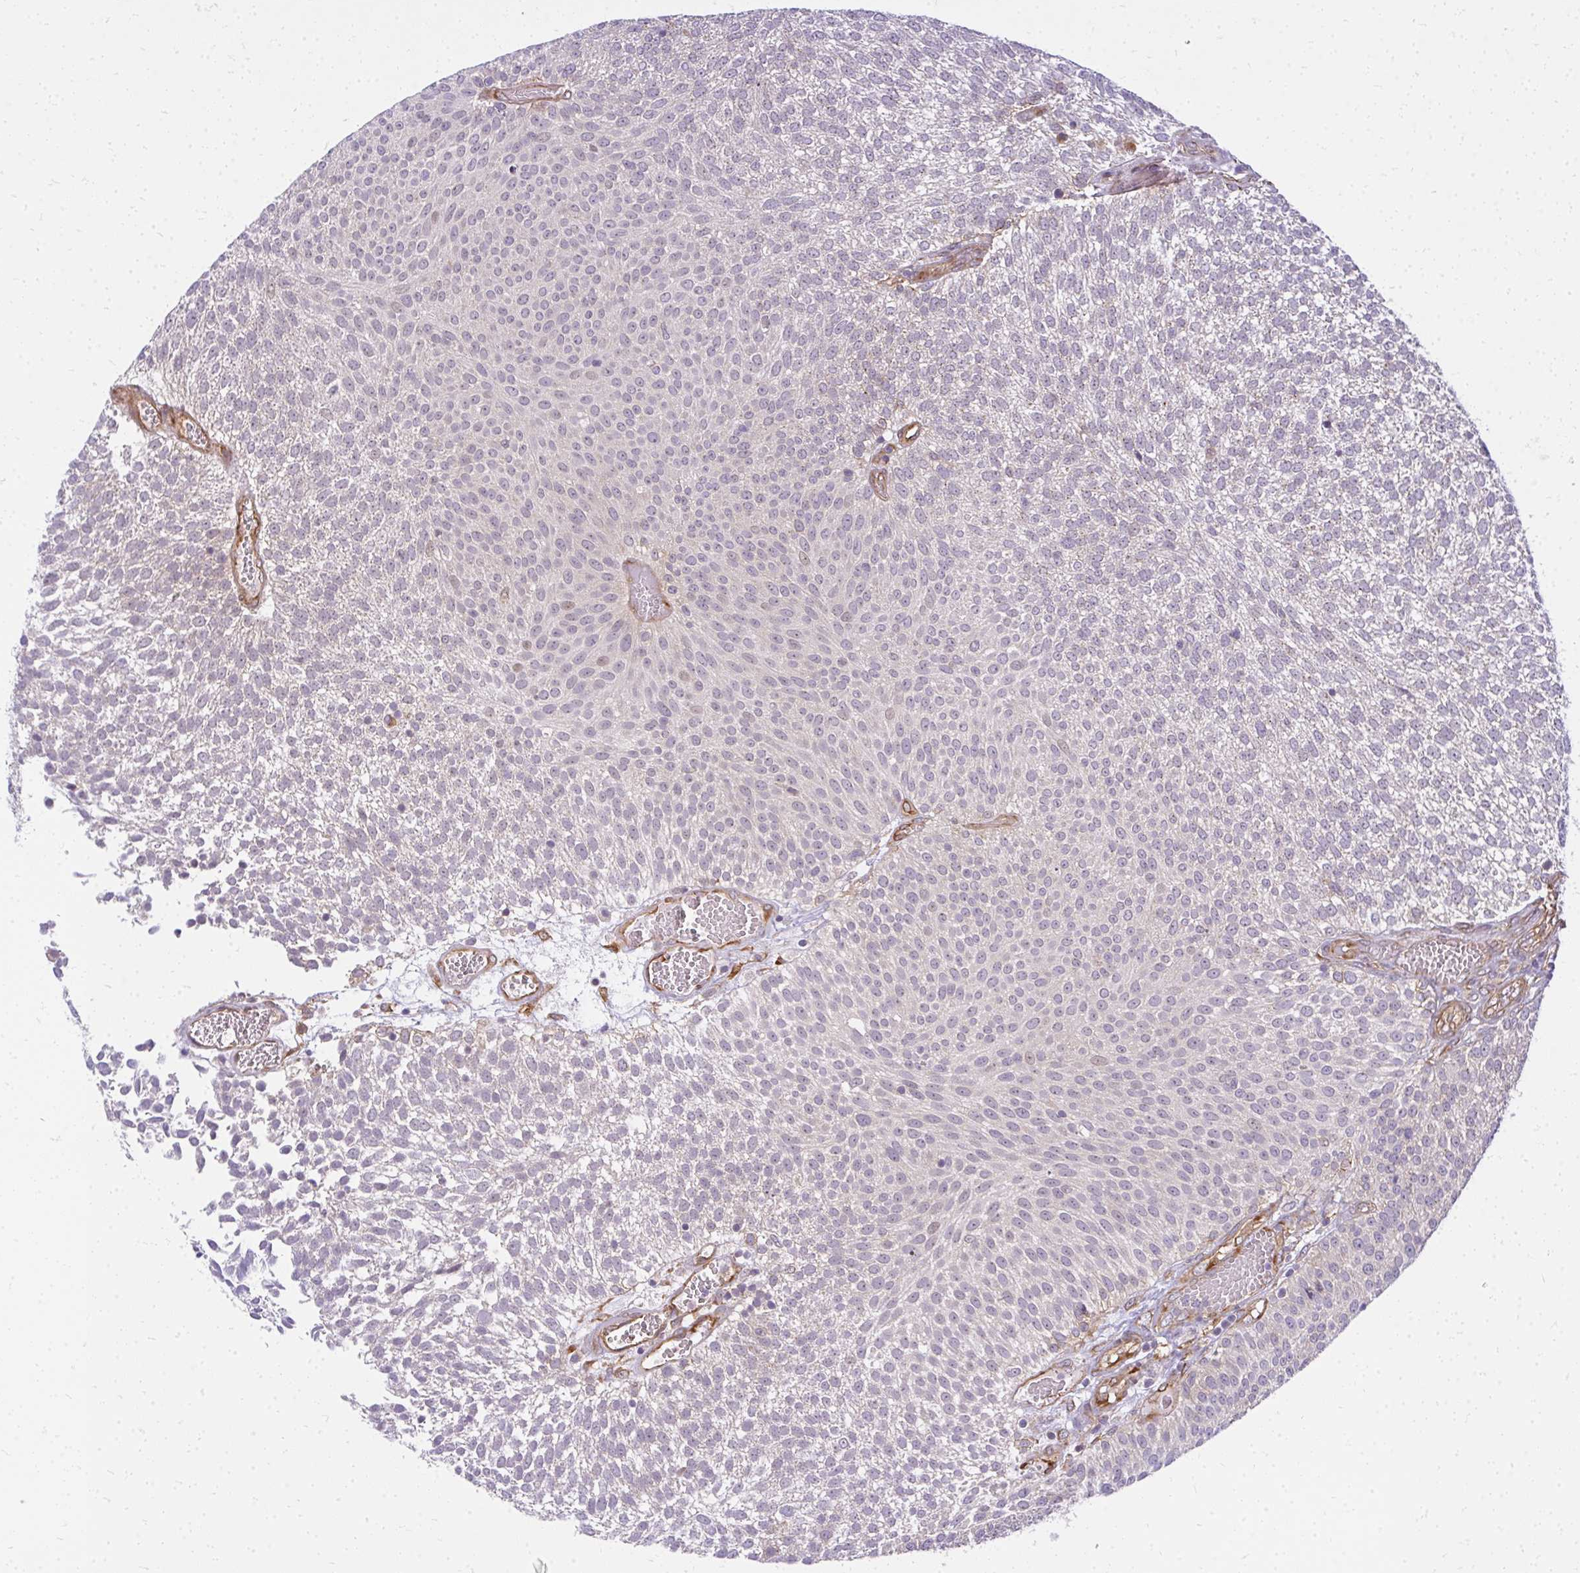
{"staining": {"intensity": "negative", "quantity": "none", "location": "none"}, "tissue": "urothelial cancer", "cell_type": "Tumor cells", "image_type": "cancer", "snomed": [{"axis": "morphology", "description": "Urothelial carcinoma, Low grade"}, {"axis": "topography", "description": "Urinary bladder"}], "caption": "An immunohistochemistry photomicrograph of urothelial cancer is shown. There is no staining in tumor cells of urothelial cancer. (DAB IHC with hematoxylin counter stain).", "gene": "RSKR", "patient": {"sex": "female", "age": 79}}